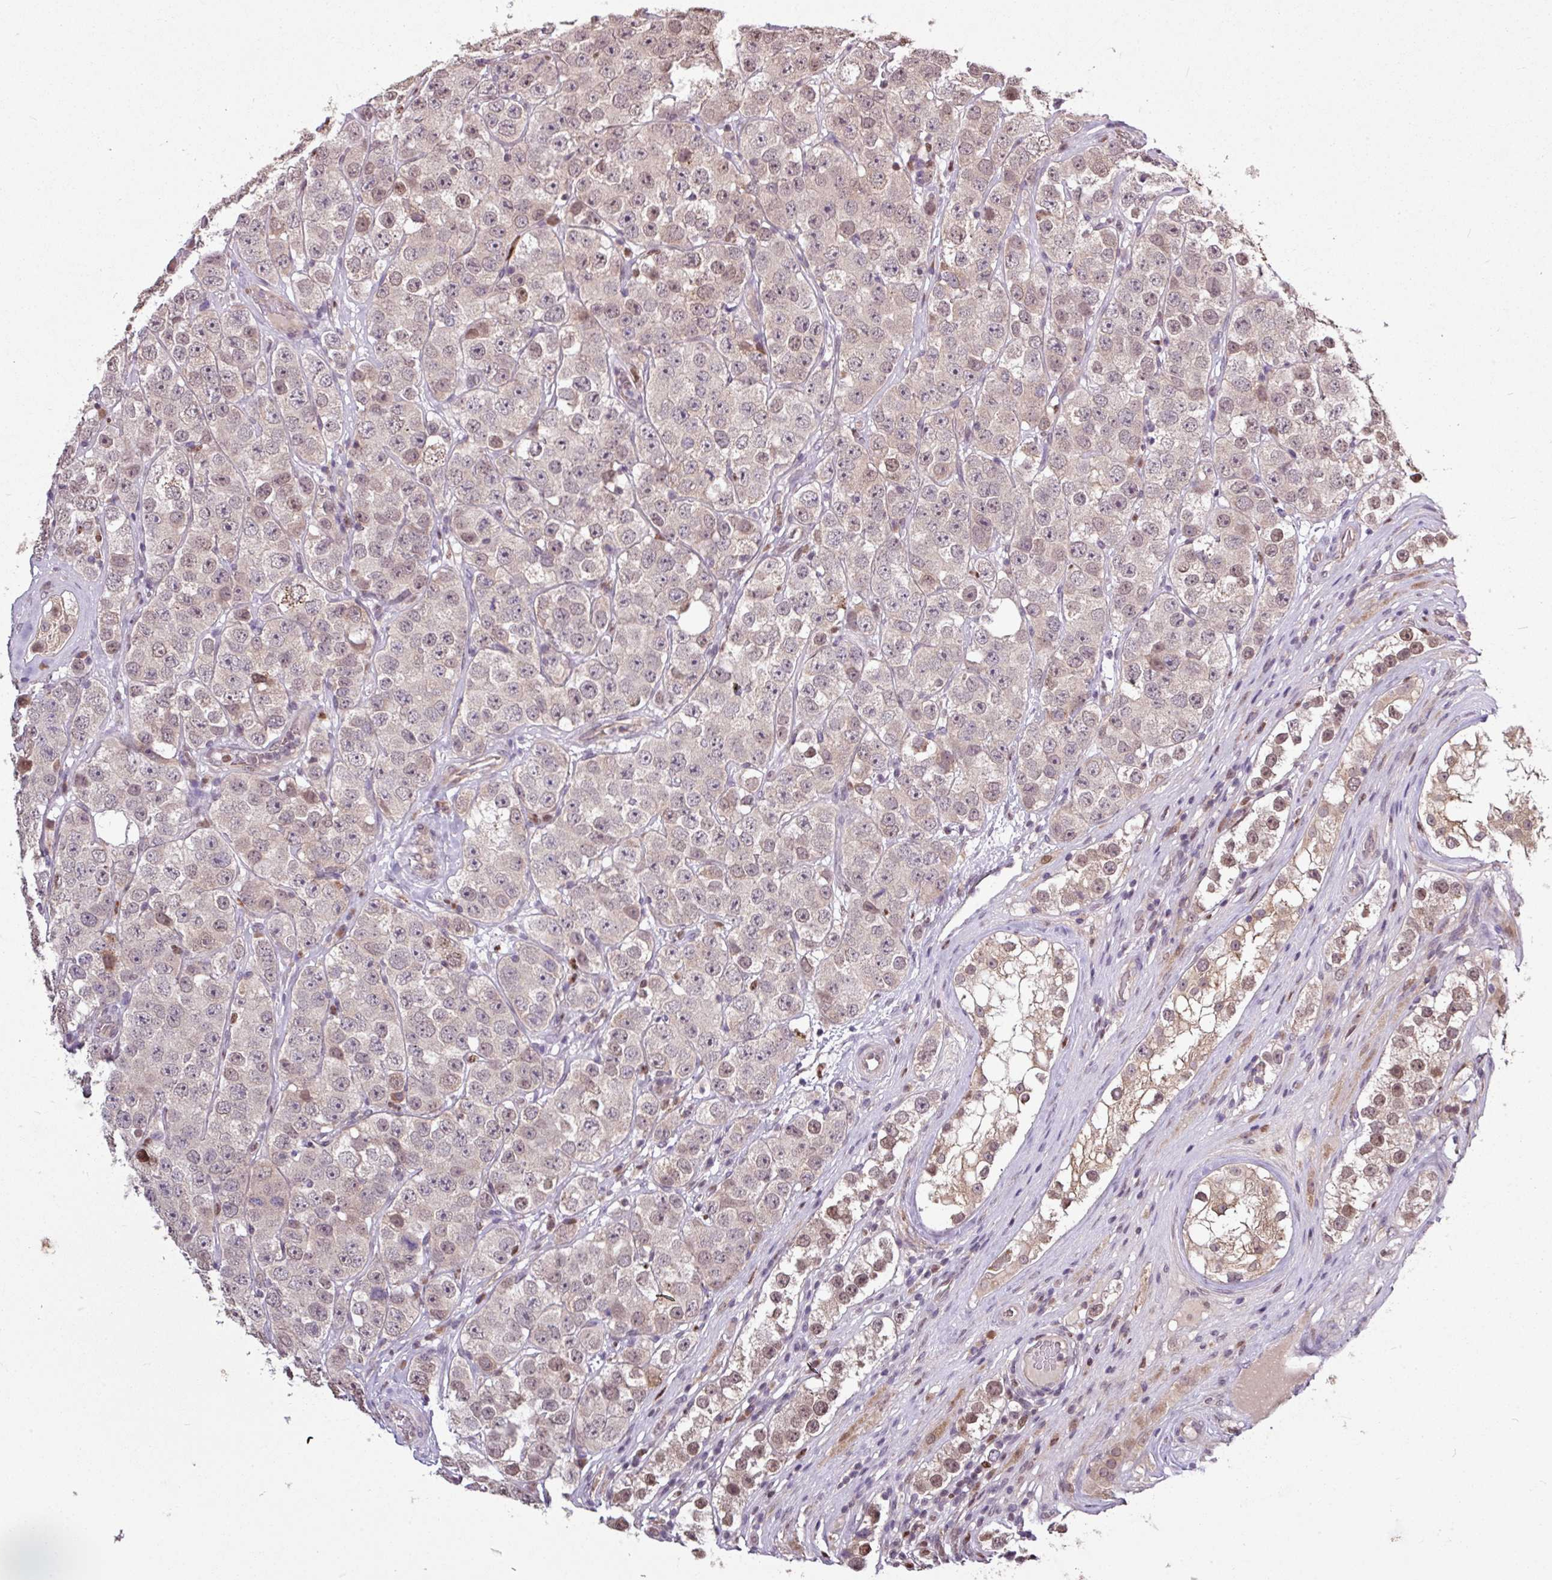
{"staining": {"intensity": "moderate", "quantity": "25%-75%", "location": "nuclear"}, "tissue": "testis cancer", "cell_type": "Tumor cells", "image_type": "cancer", "snomed": [{"axis": "morphology", "description": "Seminoma, NOS"}, {"axis": "topography", "description": "Testis"}], "caption": "Immunohistochemical staining of testis cancer reveals medium levels of moderate nuclear positivity in about 25%-75% of tumor cells. (DAB = brown stain, brightfield microscopy at high magnification).", "gene": "SKIC2", "patient": {"sex": "male", "age": 28}}